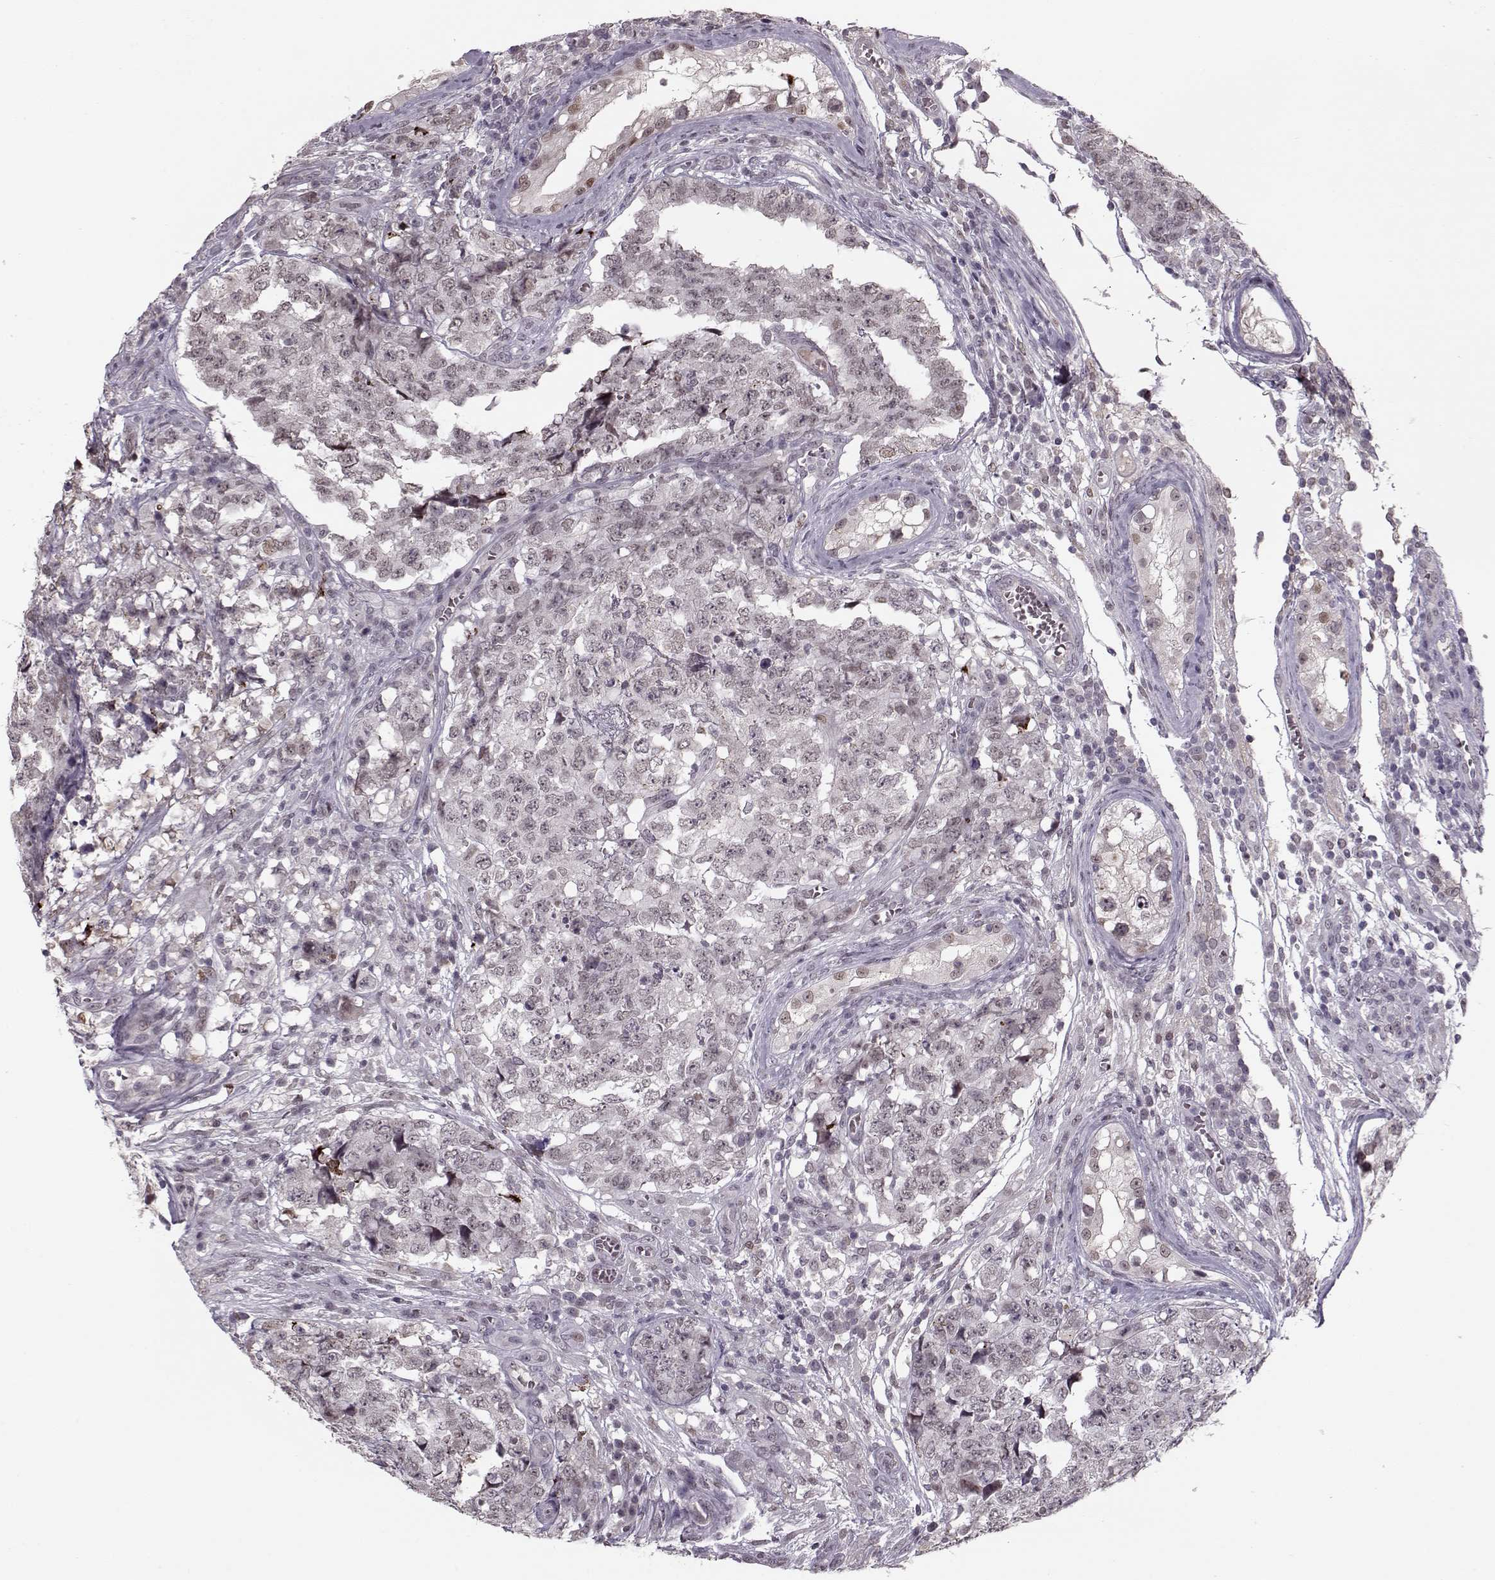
{"staining": {"intensity": "negative", "quantity": "none", "location": "none"}, "tissue": "testis cancer", "cell_type": "Tumor cells", "image_type": "cancer", "snomed": [{"axis": "morphology", "description": "Carcinoma, Embryonal, NOS"}, {"axis": "topography", "description": "Testis"}], "caption": "Tumor cells are negative for protein expression in human testis cancer (embryonal carcinoma). (Stains: DAB (3,3'-diaminobenzidine) IHC with hematoxylin counter stain, Microscopy: brightfield microscopy at high magnification).", "gene": "DNAI3", "patient": {"sex": "male", "age": 23}}